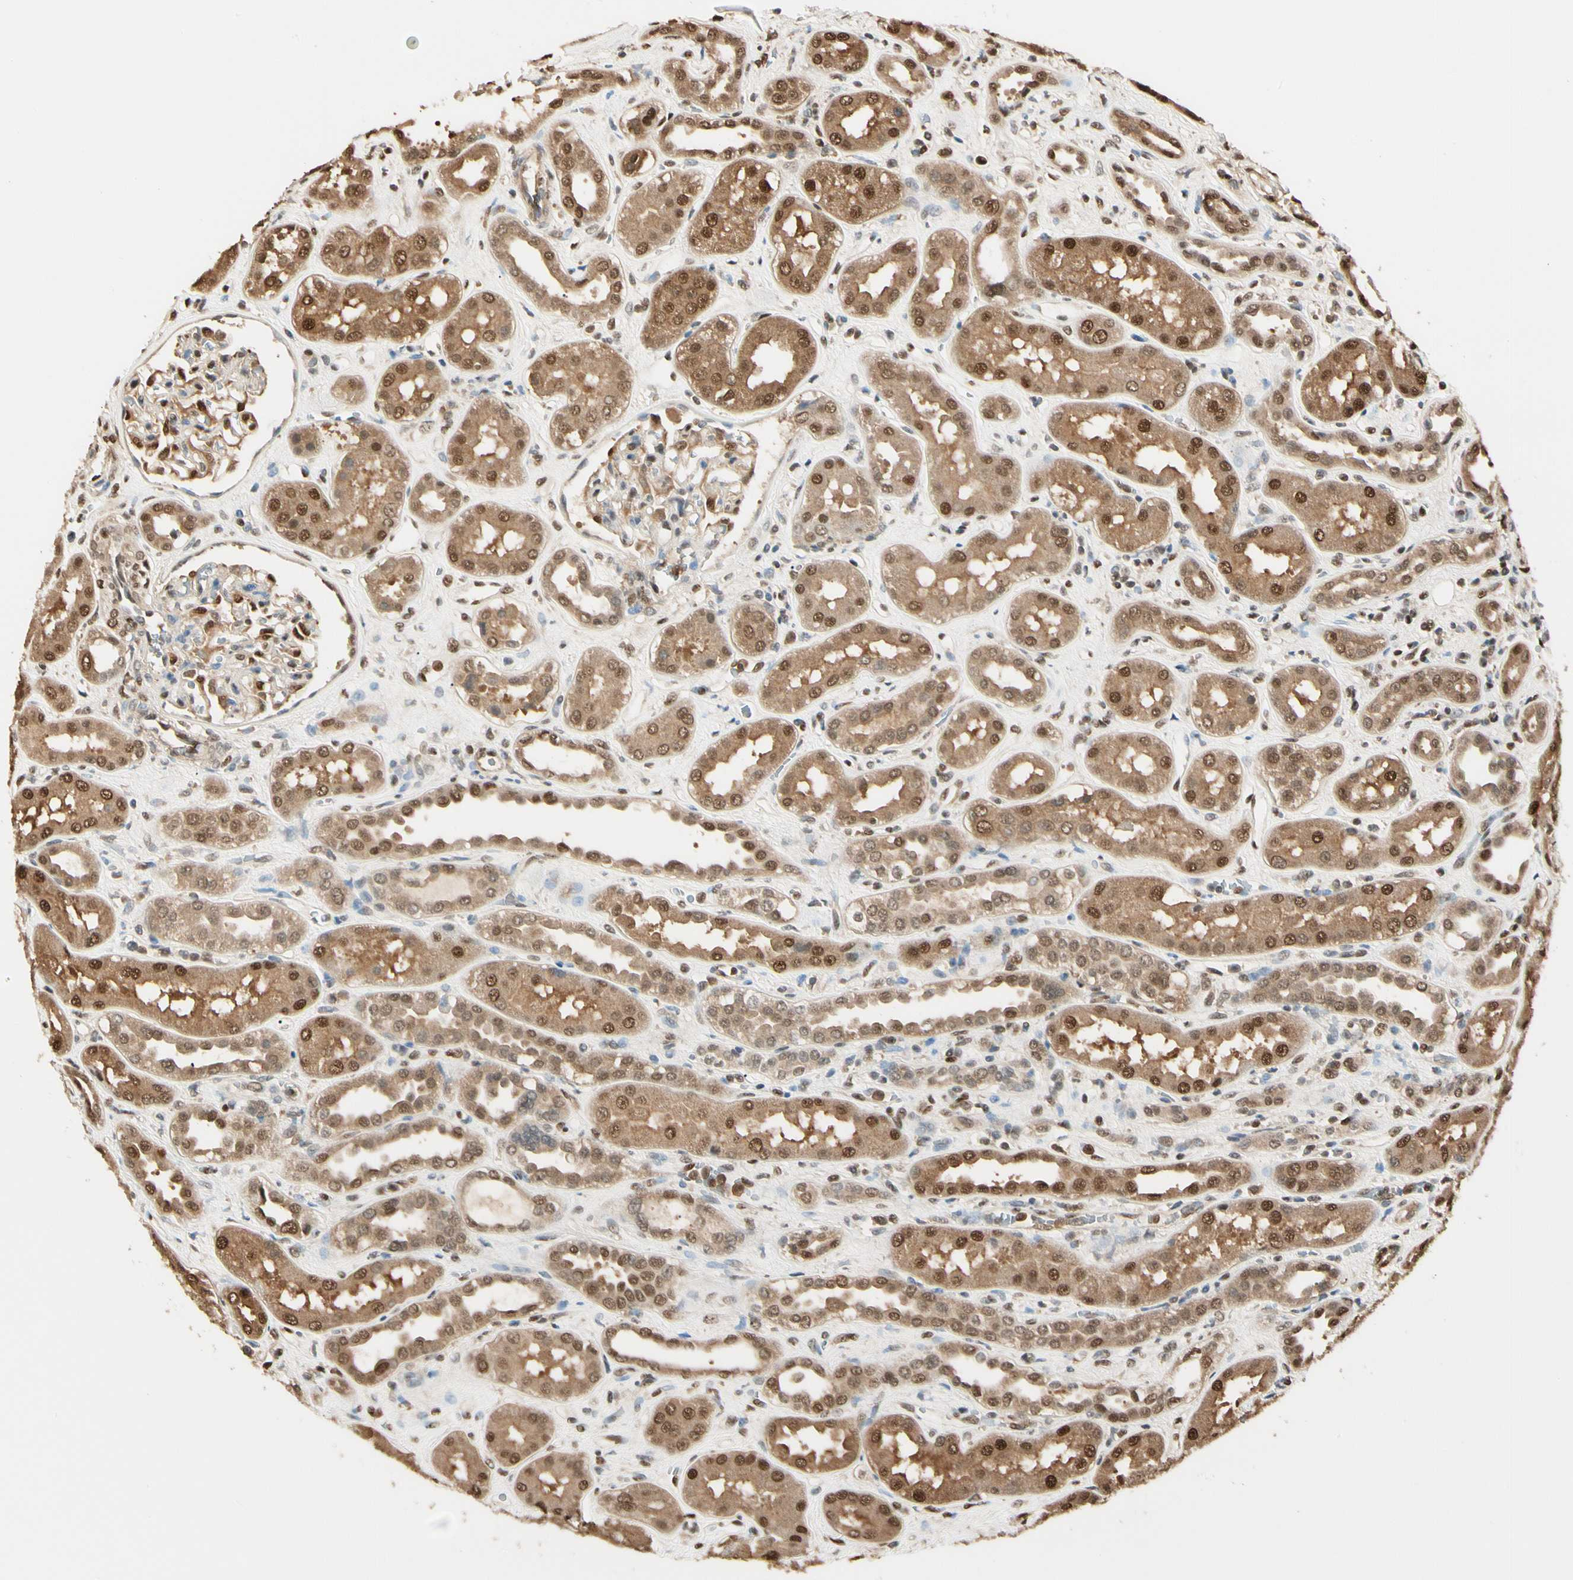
{"staining": {"intensity": "moderate", "quantity": "25%-75%", "location": "cytoplasmic/membranous,nuclear"}, "tissue": "kidney", "cell_type": "Cells in glomeruli", "image_type": "normal", "snomed": [{"axis": "morphology", "description": "Normal tissue, NOS"}, {"axis": "topography", "description": "Kidney"}], "caption": "This is a micrograph of IHC staining of unremarkable kidney, which shows moderate expression in the cytoplasmic/membranous,nuclear of cells in glomeruli.", "gene": "PNCK", "patient": {"sex": "male", "age": 59}}